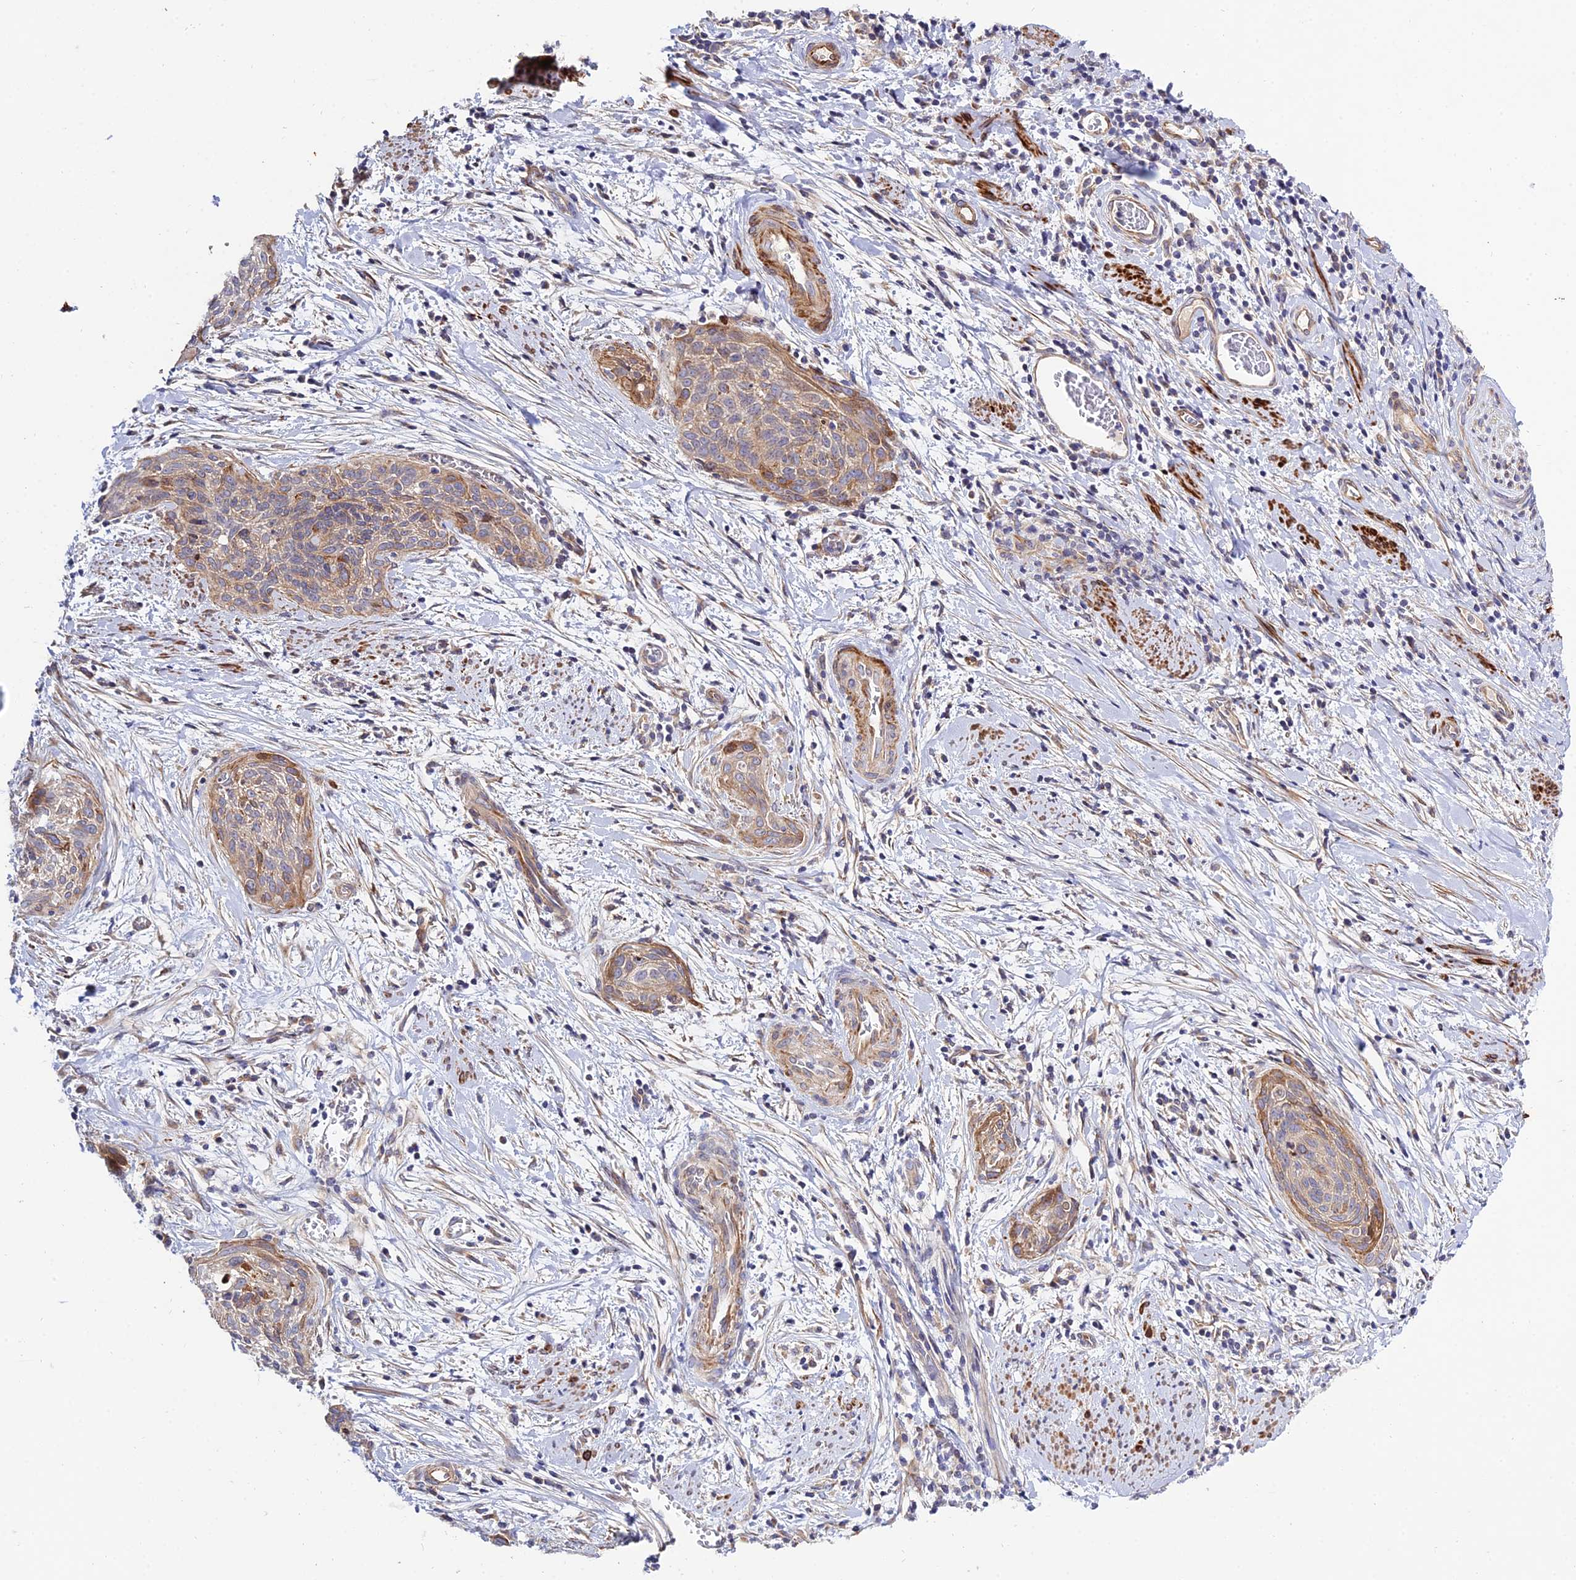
{"staining": {"intensity": "moderate", "quantity": "<25%", "location": "cytoplasmic/membranous"}, "tissue": "cervical cancer", "cell_type": "Tumor cells", "image_type": "cancer", "snomed": [{"axis": "morphology", "description": "Squamous cell carcinoma, NOS"}, {"axis": "topography", "description": "Cervix"}], "caption": "This is an image of immunohistochemistry staining of cervical cancer (squamous cell carcinoma), which shows moderate staining in the cytoplasmic/membranous of tumor cells.", "gene": "ARL6IP1", "patient": {"sex": "female", "age": 55}}